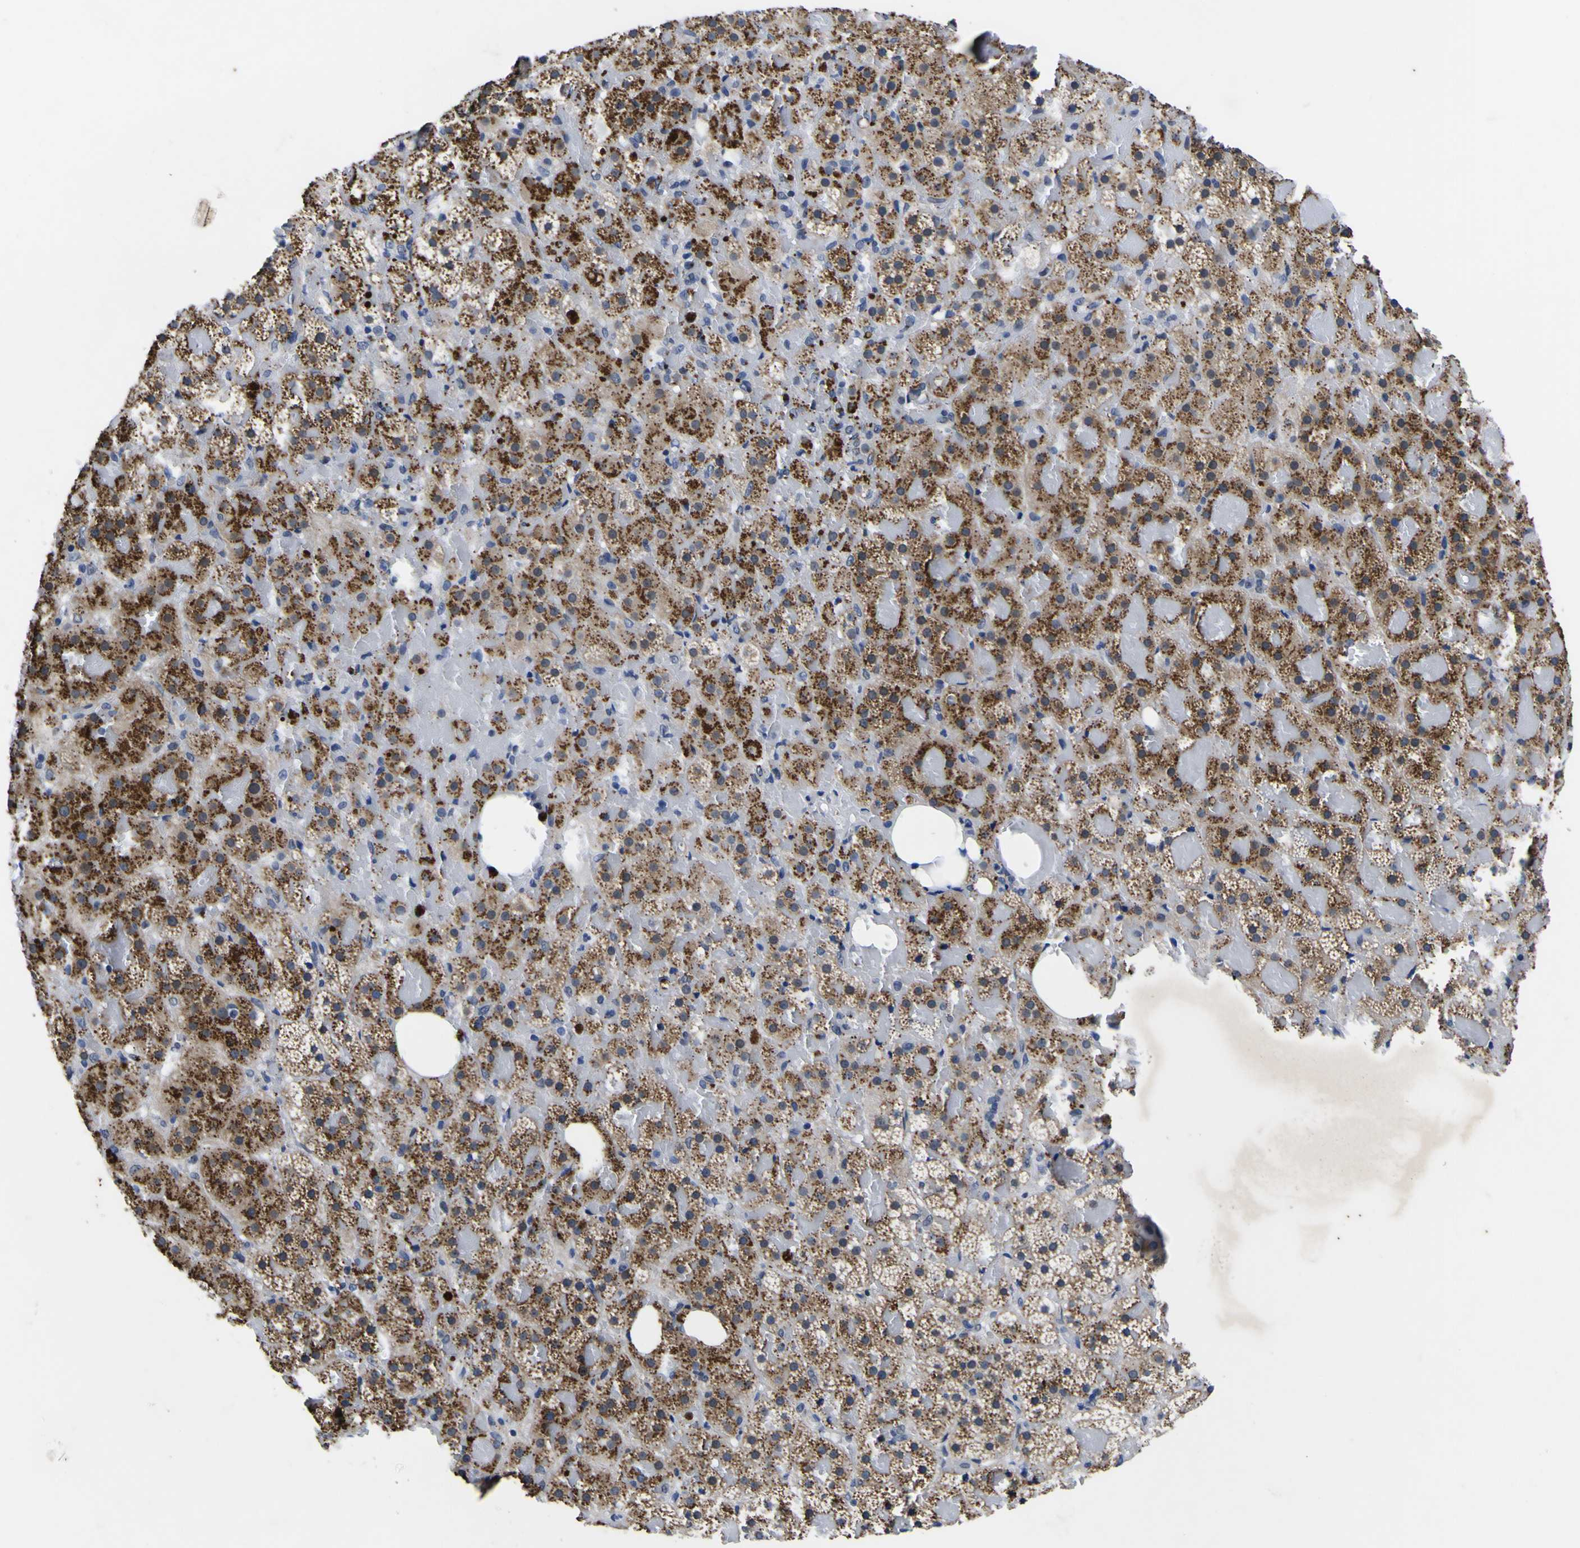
{"staining": {"intensity": "moderate", "quantity": "25%-75%", "location": "cytoplasmic/membranous"}, "tissue": "adrenal gland", "cell_type": "Glandular cells", "image_type": "normal", "snomed": [{"axis": "morphology", "description": "Normal tissue, NOS"}, {"axis": "topography", "description": "Adrenal gland"}], "caption": "Glandular cells exhibit medium levels of moderate cytoplasmic/membranous staining in about 25%-75% of cells in unremarkable human adrenal gland. (DAB IHC, brown staining for protein, blue staining for nuclei).", "gene": "IGFLR1", "patient": {"sex": "female", "age": 59}}